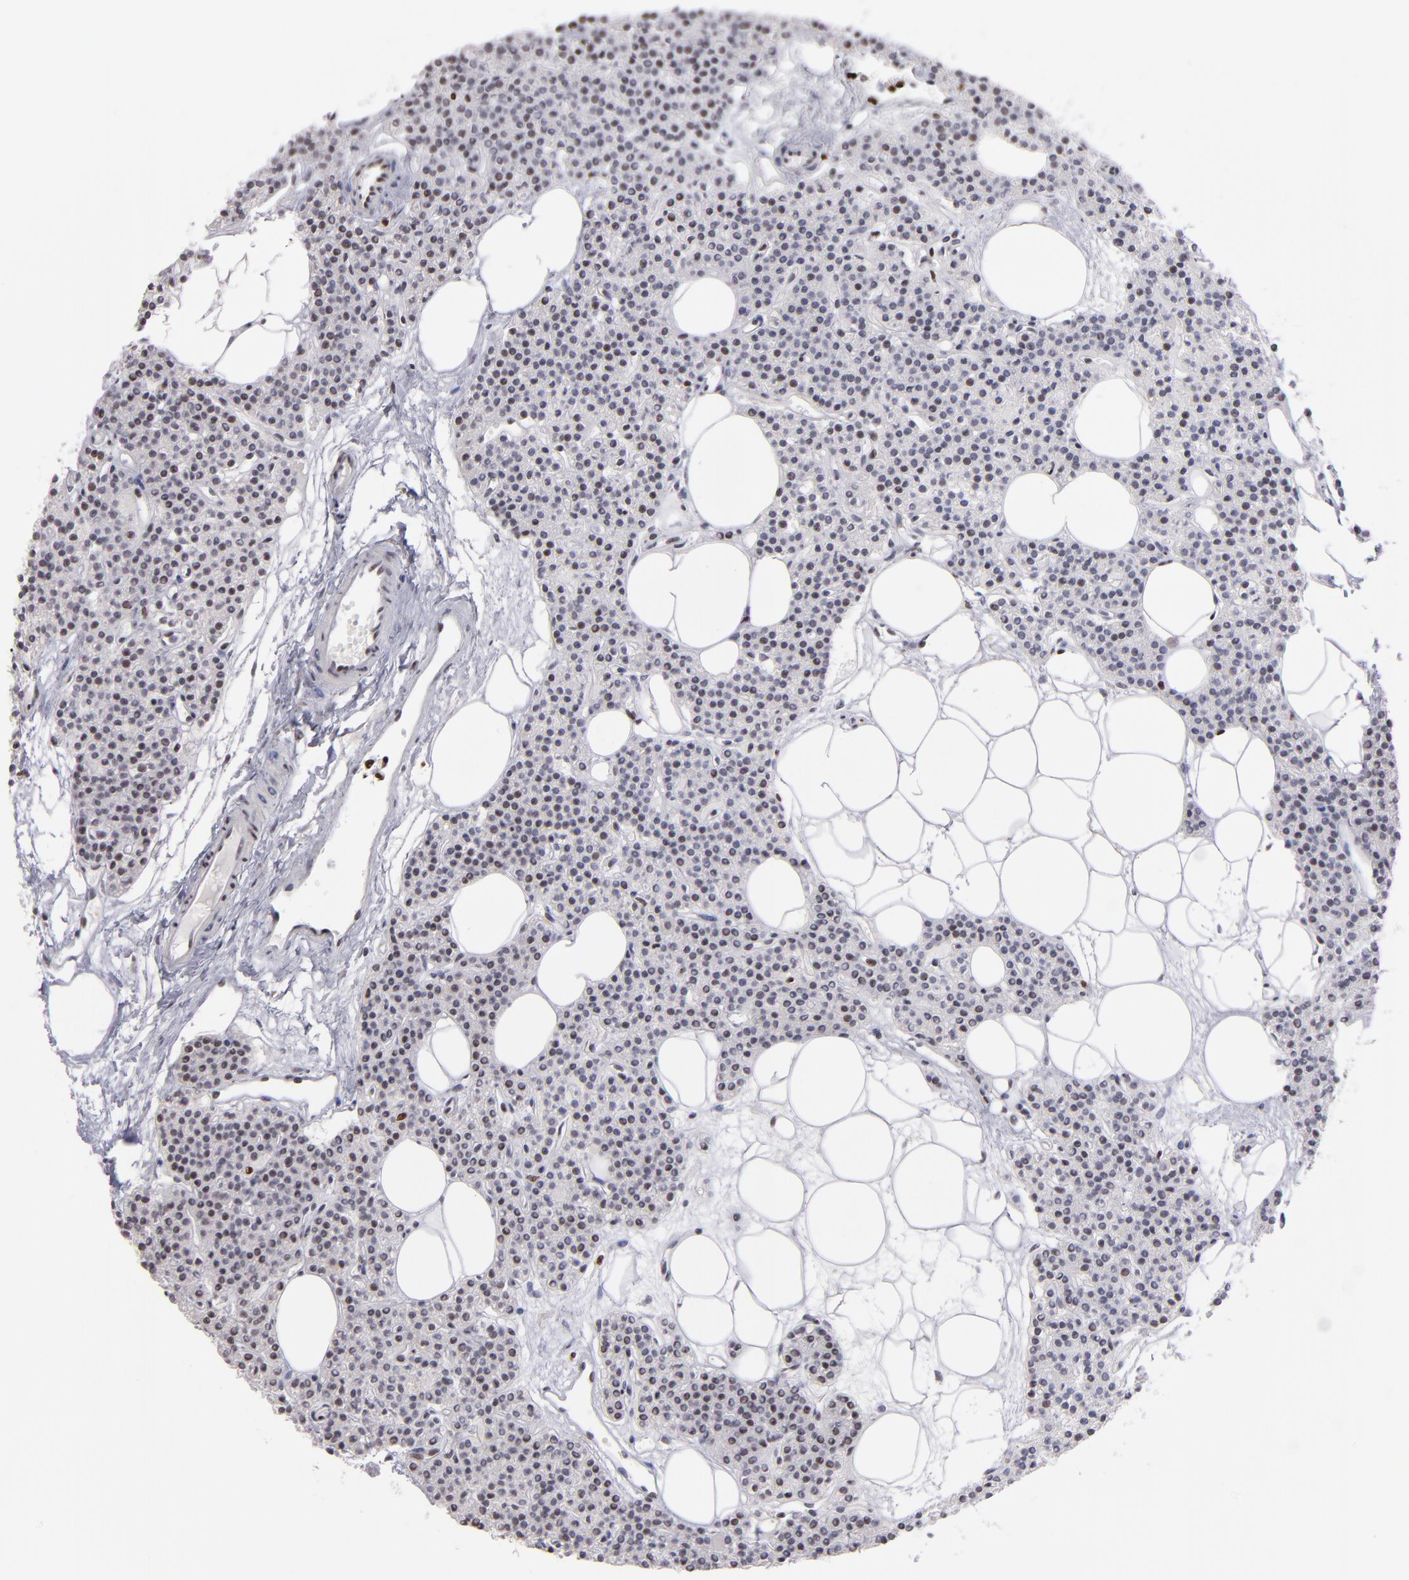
{"staining": {"intensity": "moderate", "quantity": "25%-75%", "location": "nuclear"}, "tissue": "parathyroid gland", "cell_type": "Glandular cells", "image_type": "normal", "snomed": [{"axis": "morphology", "description": "Normal tissue, NOS"}, {"axis": "topography", "description": "Parathyroid gland"}], "caption": "Immunohistochemical staining of unremarkable human parathyroid gland exhibits medium levels of moderate nuclear staining in about 25%-75% of glandular cells.", "gene": "POLA1", "patient": {"sex": "male", "age": 24}}